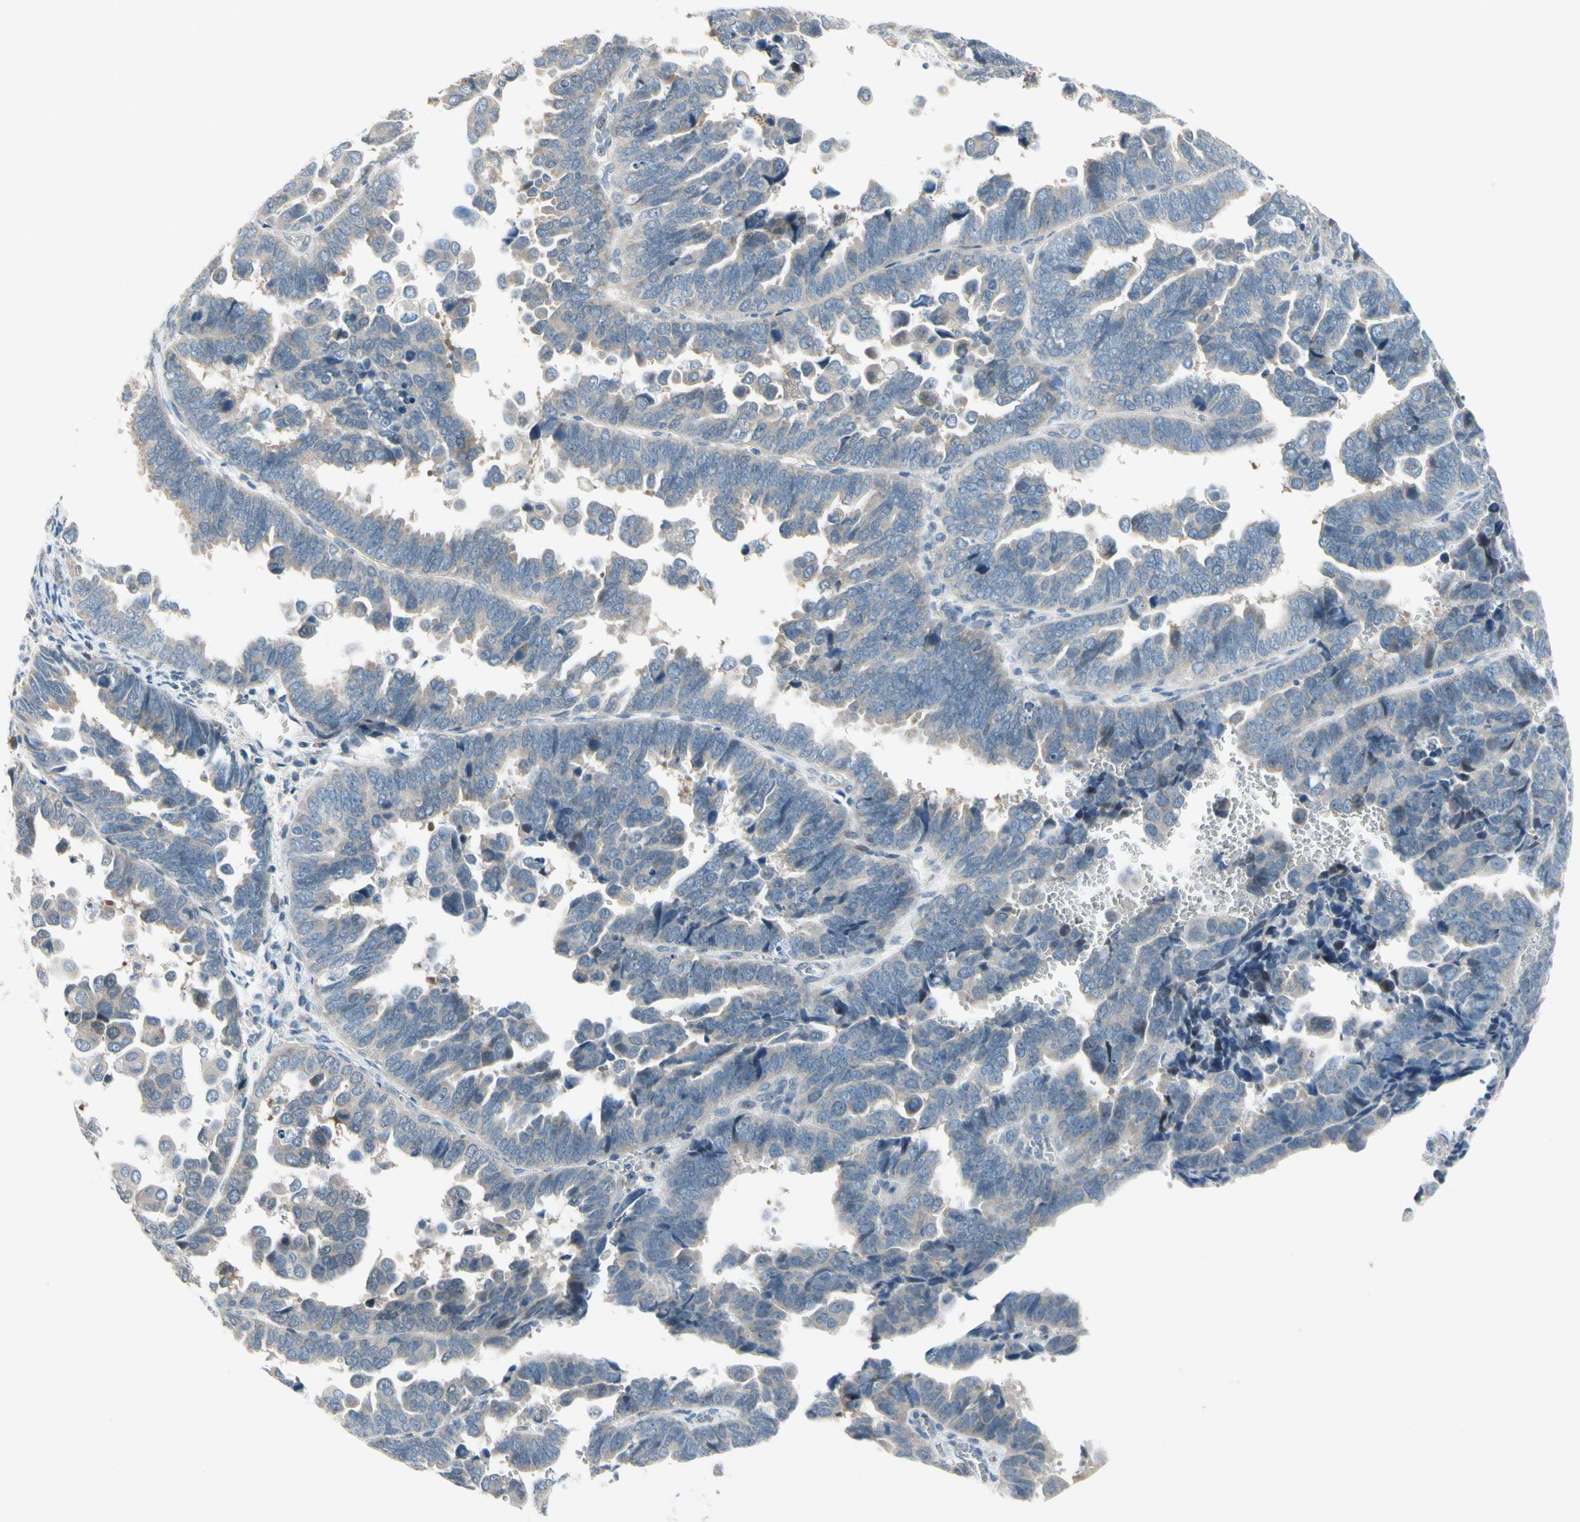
{"staining": {"intensity": "negative", "quantity": "none", "location": "none"}, "tissue": "endometrial cancer", "cell_type": "Tumor cells", "image_type": "cancer", "snomed": [{"axis": "morphology", "description": "Adenocarcinoma, NOS"}, {"axis": "topography", "description": "Endometrium"}], "caption": "The histopathology image reveals no staining of tumor cells in endometrial cancer.", "gene": "CFAP36", "patient": {"sex": "female", "age": 75}}